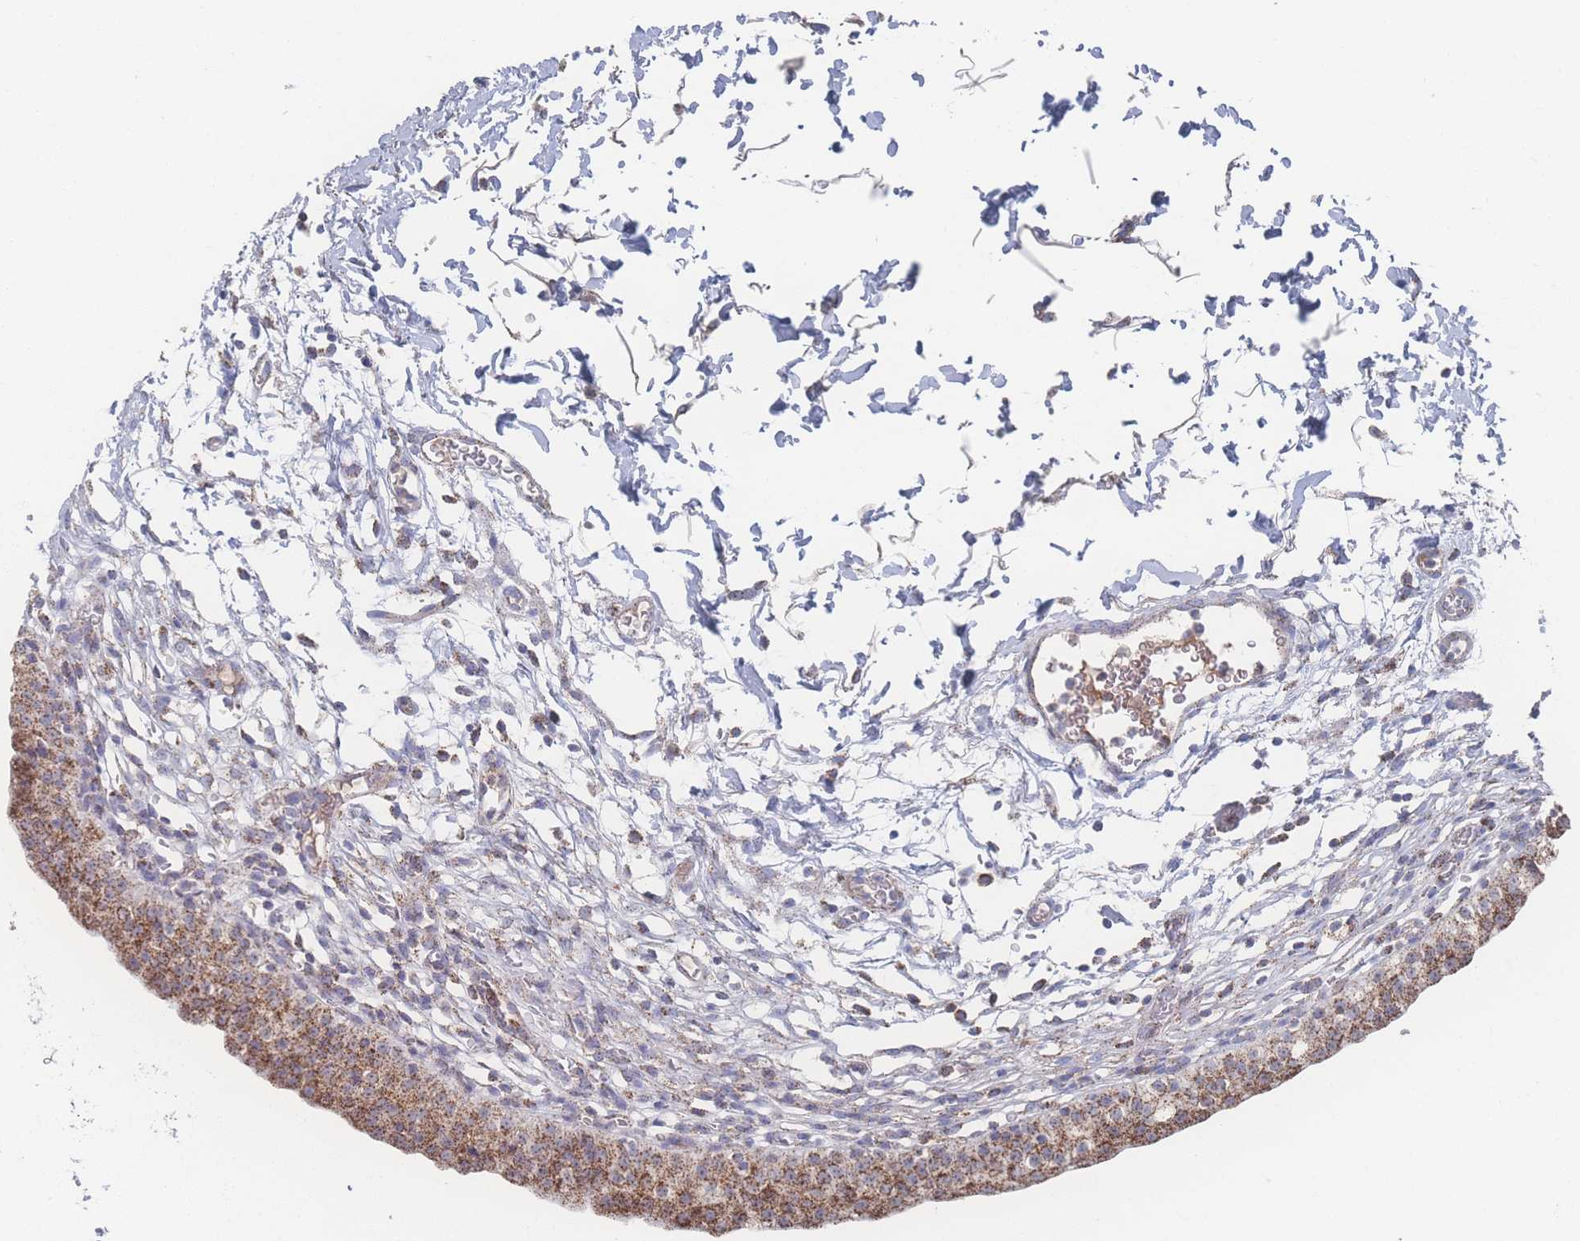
{"staining": {"intensity": "moderate", "quantity": ">75%", "location": "cytoplasmic/membranous"}, "tissue": "urinary bladder", "cell_type": "Urothelial cells", "image_type": "normal", "snomed": [{"axis": "morphology", "description": "Normal tissue, NOS"}, {"axis": "topography", "description": "Urinary bladder"}, {"axis": "topography", "description": "Peripheral nerve tissue"}], "caption": "Immunohistochemistry (IHC) staining of benign urinary bladder, which displays medium levels of moderate cytoplasmic/membranous staining in approximately >75% of urothelial cells indicating moderate cytoplasmic/membranous protein staining. The staining was performed using DAB (3,3'-diaminobenzidine) (brown) for protein detection and nuclei were counterstained in hematoxylin (blue).", "gene": "PEX14", "patient": {"sex": "male", "age": 55}}